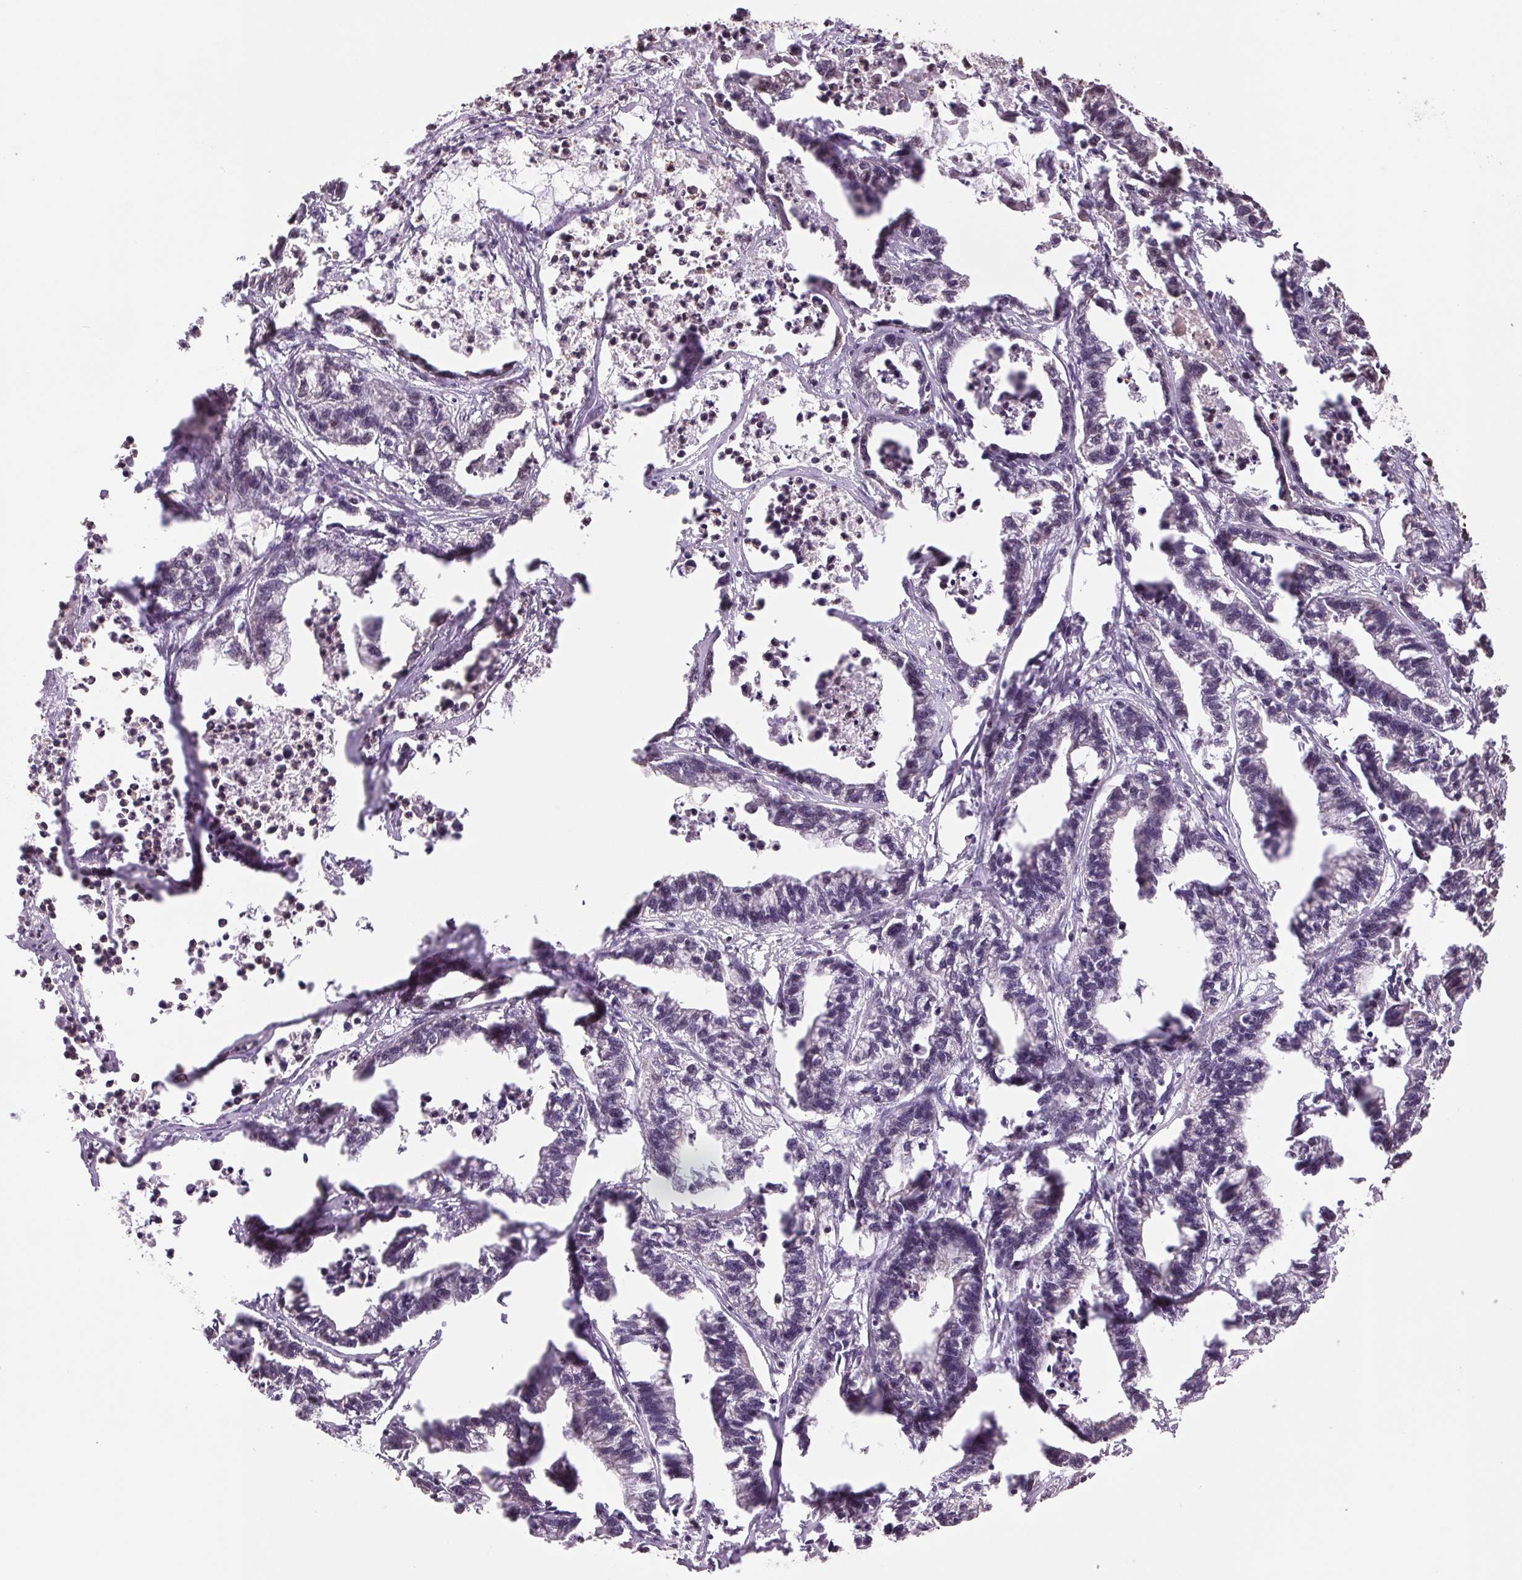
{"staining": {"intensity": "negative", "quantity": "none", "location": "none"}, "tissue": "stomach cancer", "cell_type": "Tumor cells", "image_type": "cancer", "snomed": [{"axis": "morphology", "description": "Adenocarcinoma, NOS"}, {"axis": "topography", "description": "Stomach"}], "caption": "Immunohistochemistry of stomach cancer (adenocarcinoma) exhibits no staining in tumor cells. (Brightfield microscopy of DAB (3,3'-diaminobenzidine) immunohistochemistry at high magnification).", "gene": "VWA3B", "patient": {"sex": "male", "age": 83}}